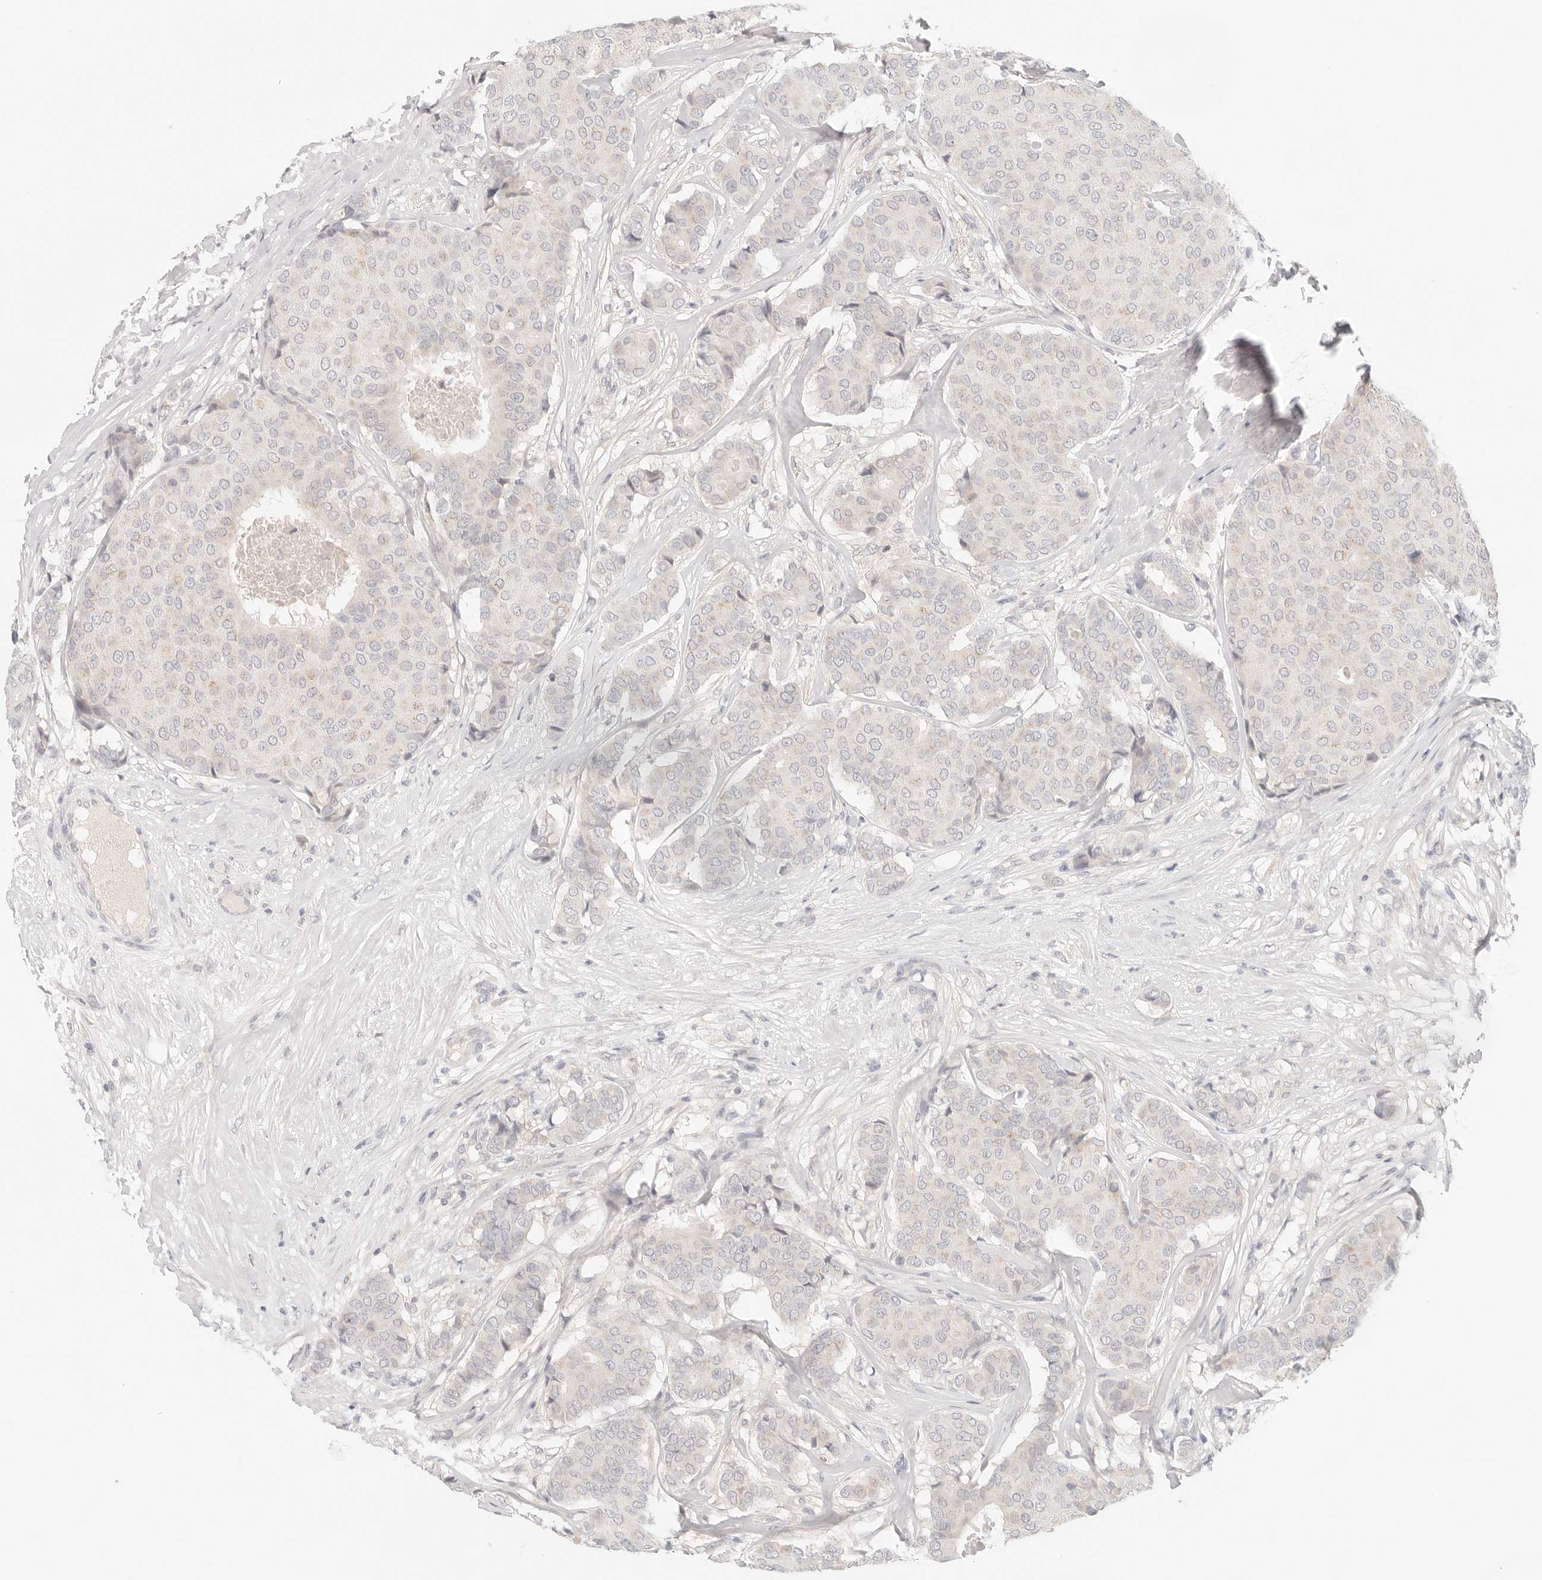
{"staining": {"intensity": "negative", "quantity": "none", "location": "none"}, "tissue": "breast cancer", "cell_type": "Tumor cells", "image_type": "cancer", "snomed": [{"axis": "morphology", "description": "Duct carcinoma"}, {"axis": "topography", "description": "Breast"}], "caption": "IHC of invasive ductal carcinoma (breast) demonstrates no expression in tumor cells. Brightfield microscopy of immunohistochemistry stained with DAB (3,3'-diaminobenzidine) (brown) and hematoxylin (blue), captured at high magnification.", "gene": "SPHK1", "patient": {"sex": "female", "age": 75}}